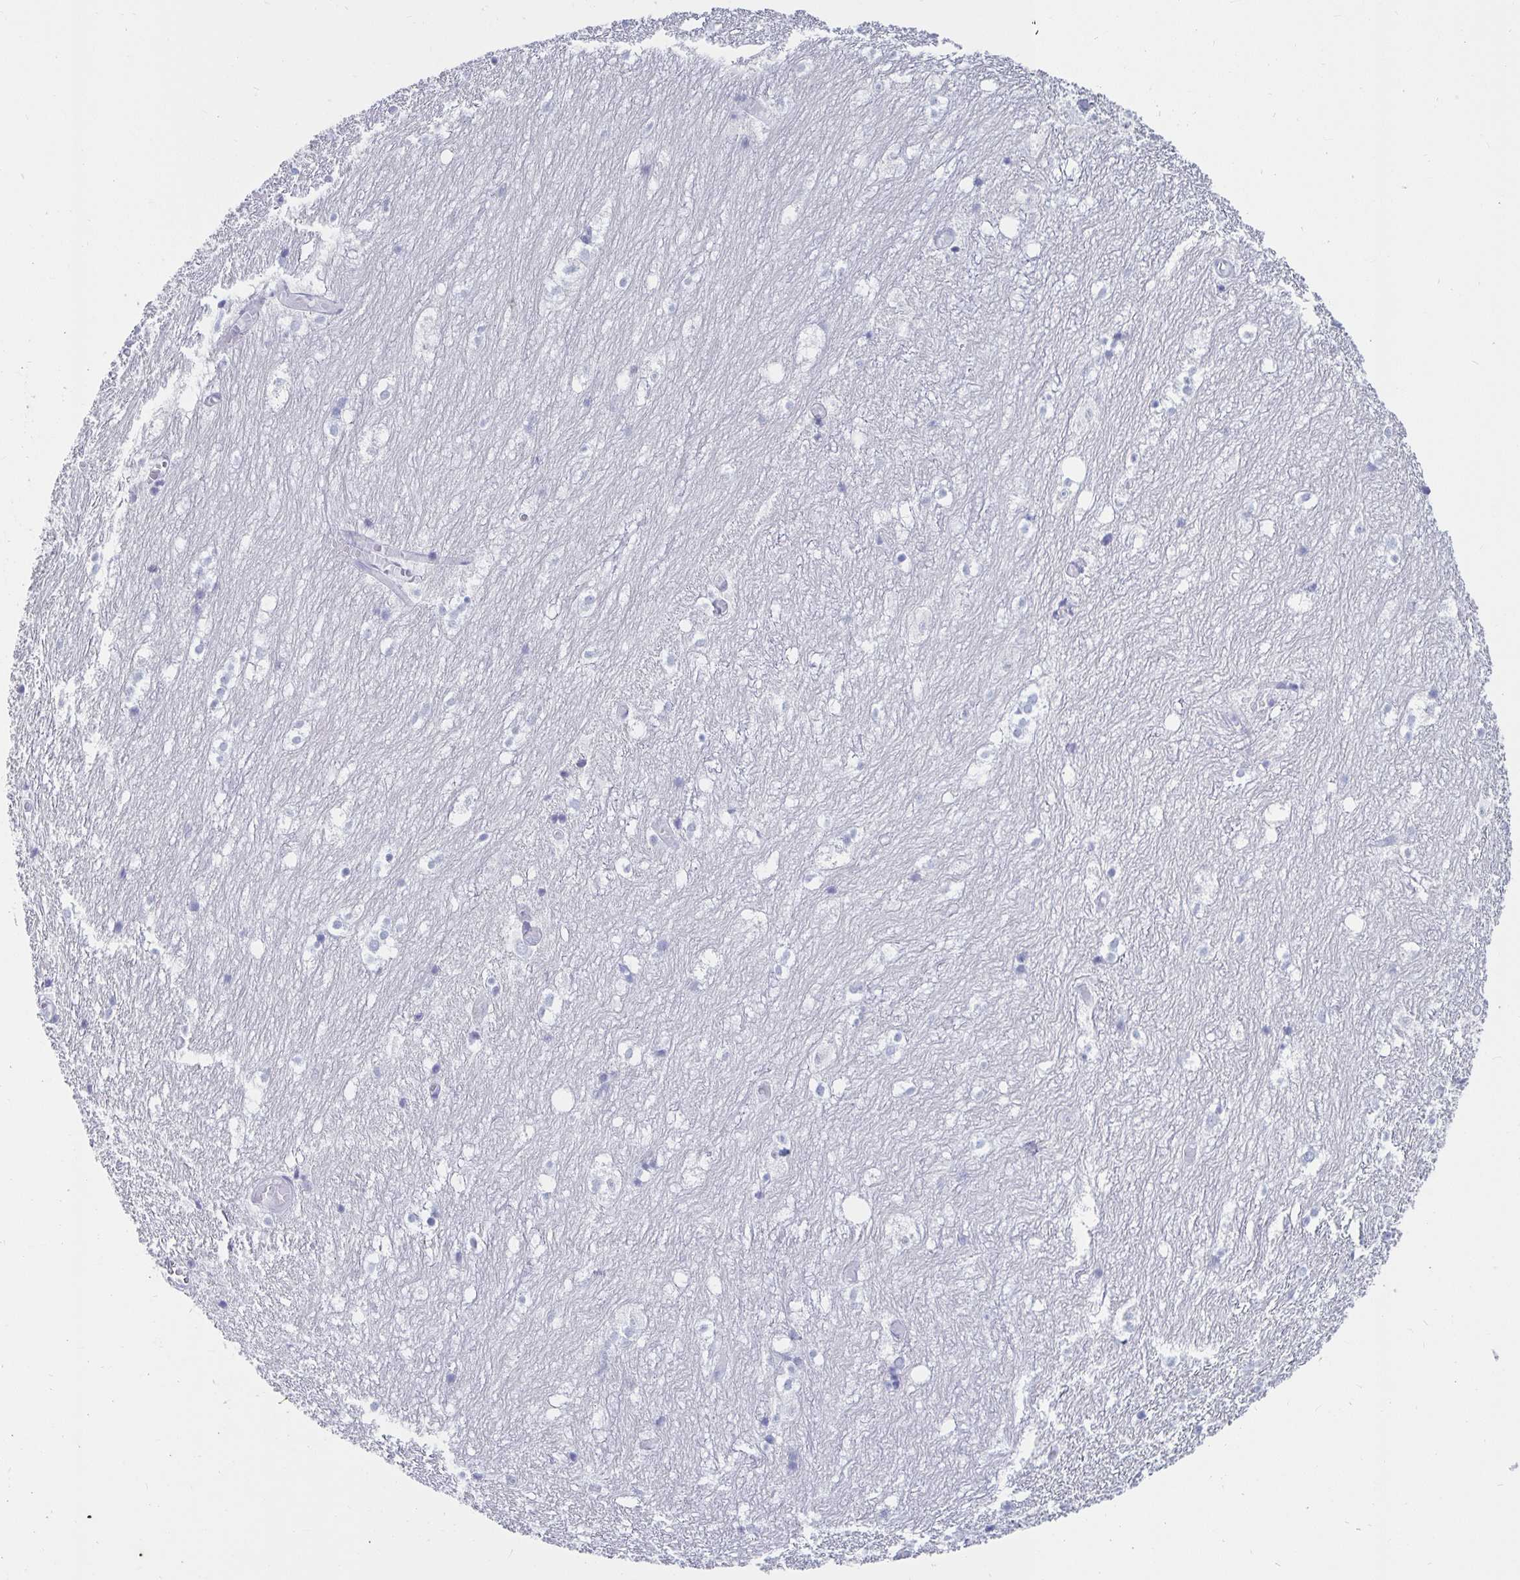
{"staining": {"intensity": "negative", "quantity": "none", "location": "none"}, "tissue": "hippocampus", "cell_type": "Glial cells", "image_type": "normal", "snomed": [{"axis": "morphology", "description": "Normal tissue, NOS"}, {"axis": "topography", "description": "Hippocampus"}], "caption": "DAB (3,3'-diaminobenzidine) immunohistochemical staining of unremarkable hippocampus demonstrates no significant expression in glial cells.", "gene": "CA9", "patient": {"sex": "female", "age": 52}}